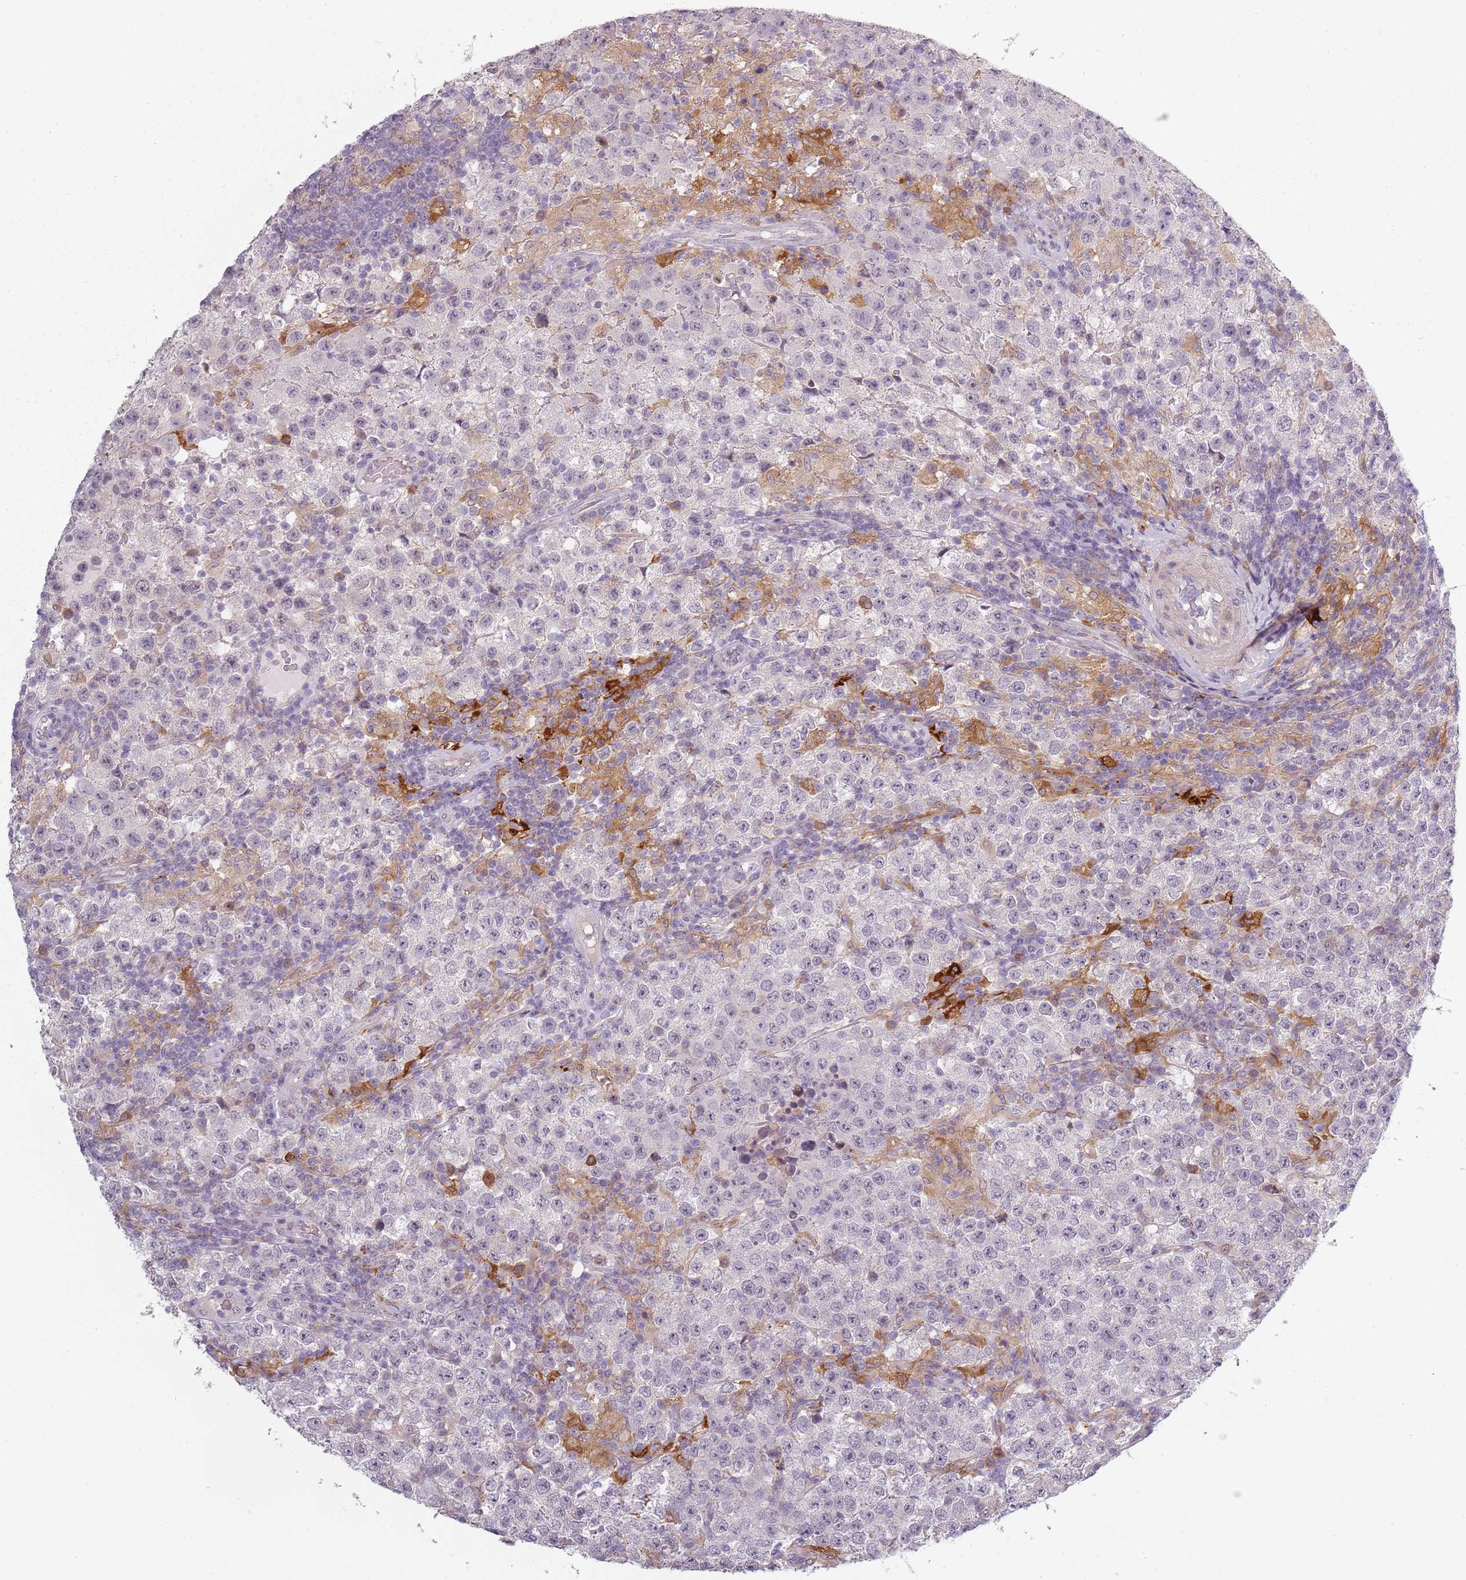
{"staining": {"intensity": "negative", "quantity": "none", "location": "none"}, "tissue": "testis cancer", "cell_type": "Tumor cells", "image_type": "cancer", "snomed": [{"axis": "morphology", "description": "Seminoma, NOS"}, {"axis": "morphology", "description": "Carcinoma, Embryonal, NOS"}, {"axis": "topography", "description": "Testis"}], "caption": "IHC of human testis cancer (seminoma) displays no staining in tumor cells. Brightfield microscopy of IHC stained with DAB (brown) and hematoxylin (blue), captured at high magnification.", "gene": "CC2D2B", "patient": {"sex": "male", "age": 41}}